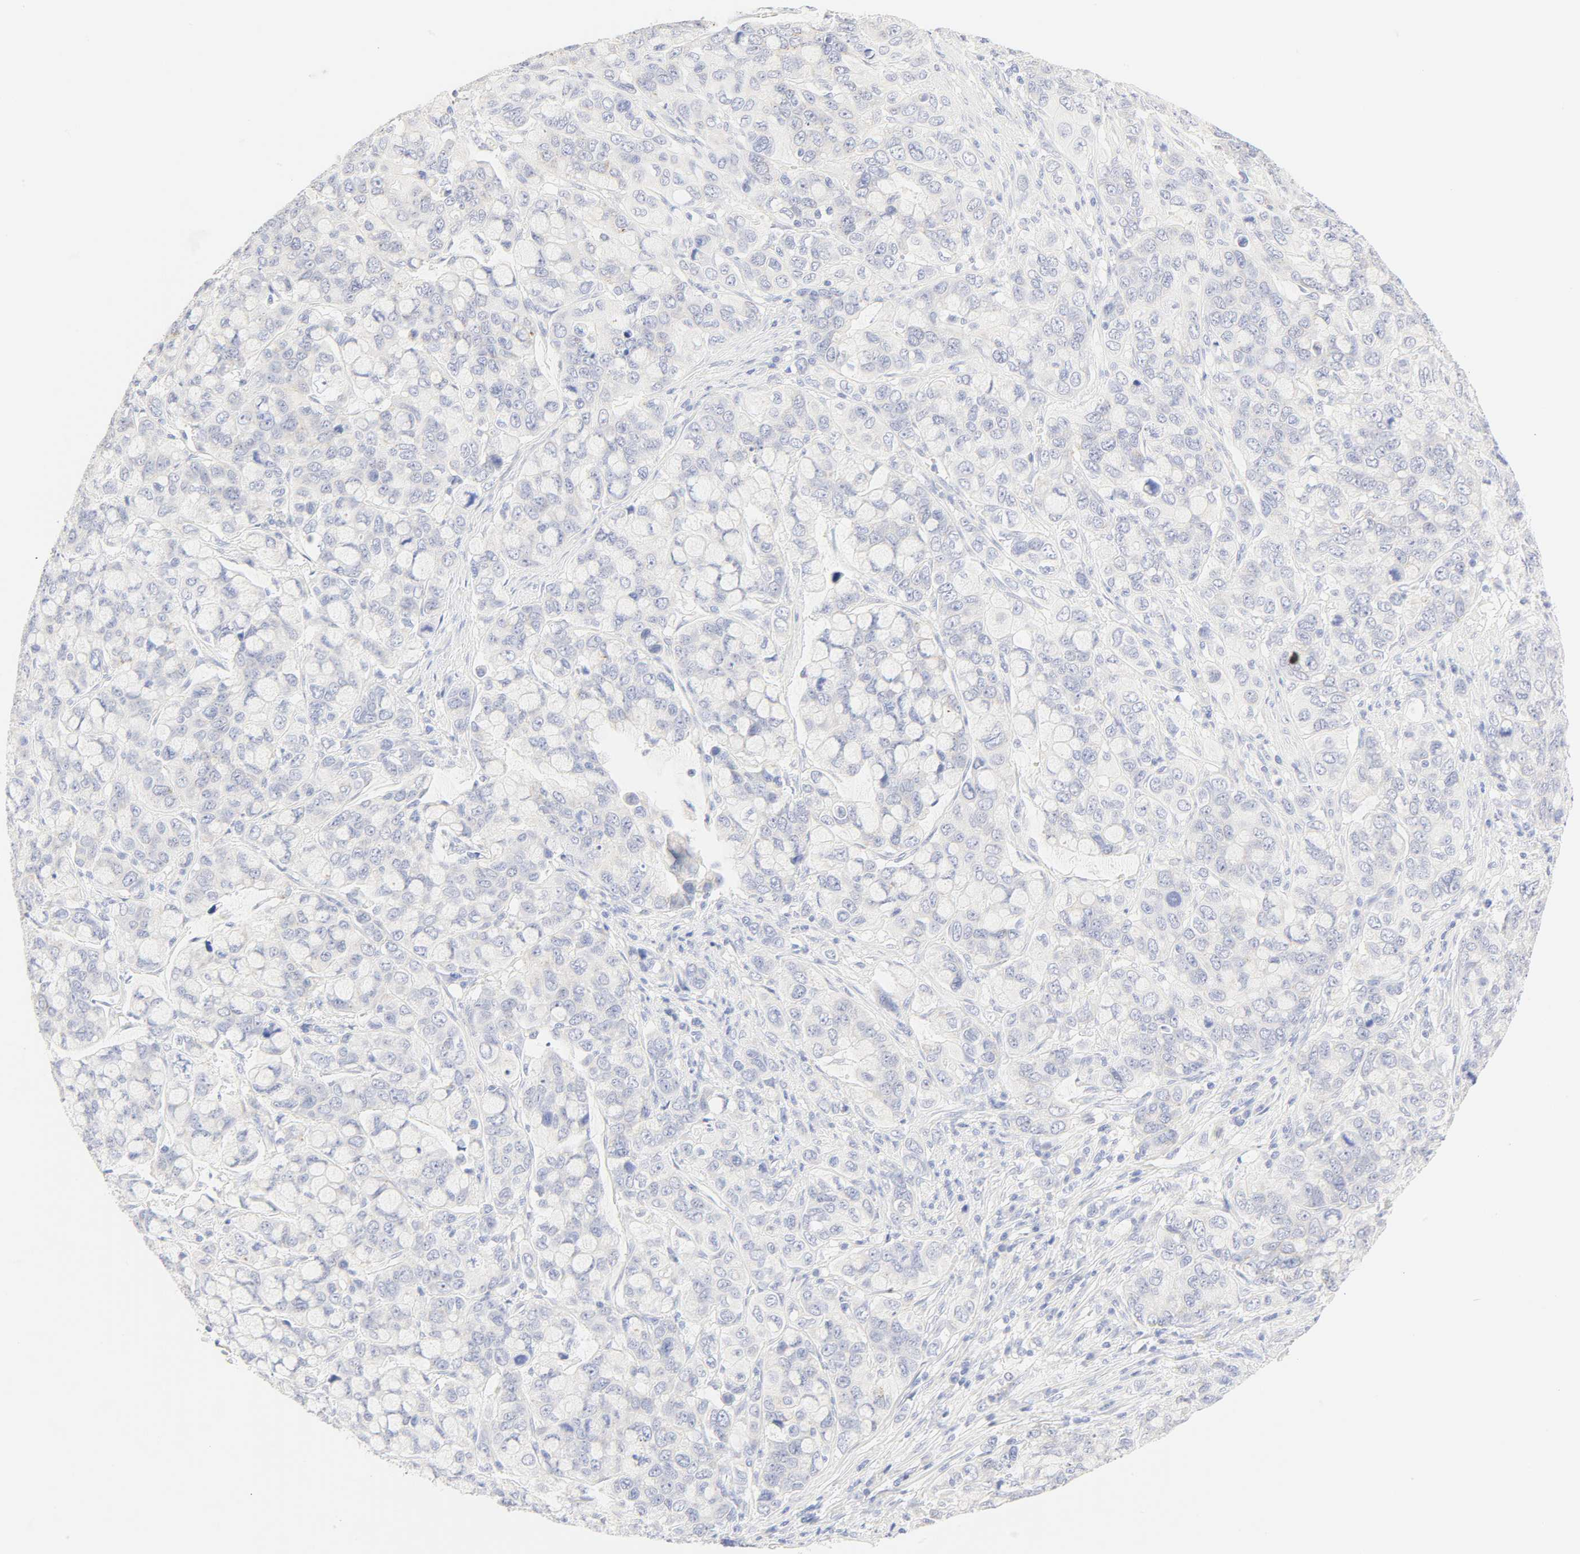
{"staining": {"intensity": "negative", "quantity": "none", "location": "none"}, "tissue": "stomach cancer", "cell_type": "Tumor cells", "image_type": "cancer", "snomed": [{"axis": "morphology", "description": "Adenocarcinoma, NOS"}, {"axis": "topography", "description": "Stomach, lower"}], "caption": "Human stomach cancer stained for a protein using immunohistochemistry reveals no expression in tumor cells.", "gene": "SLCO1B3", "patient": {"sex": "male", "age": 84}}